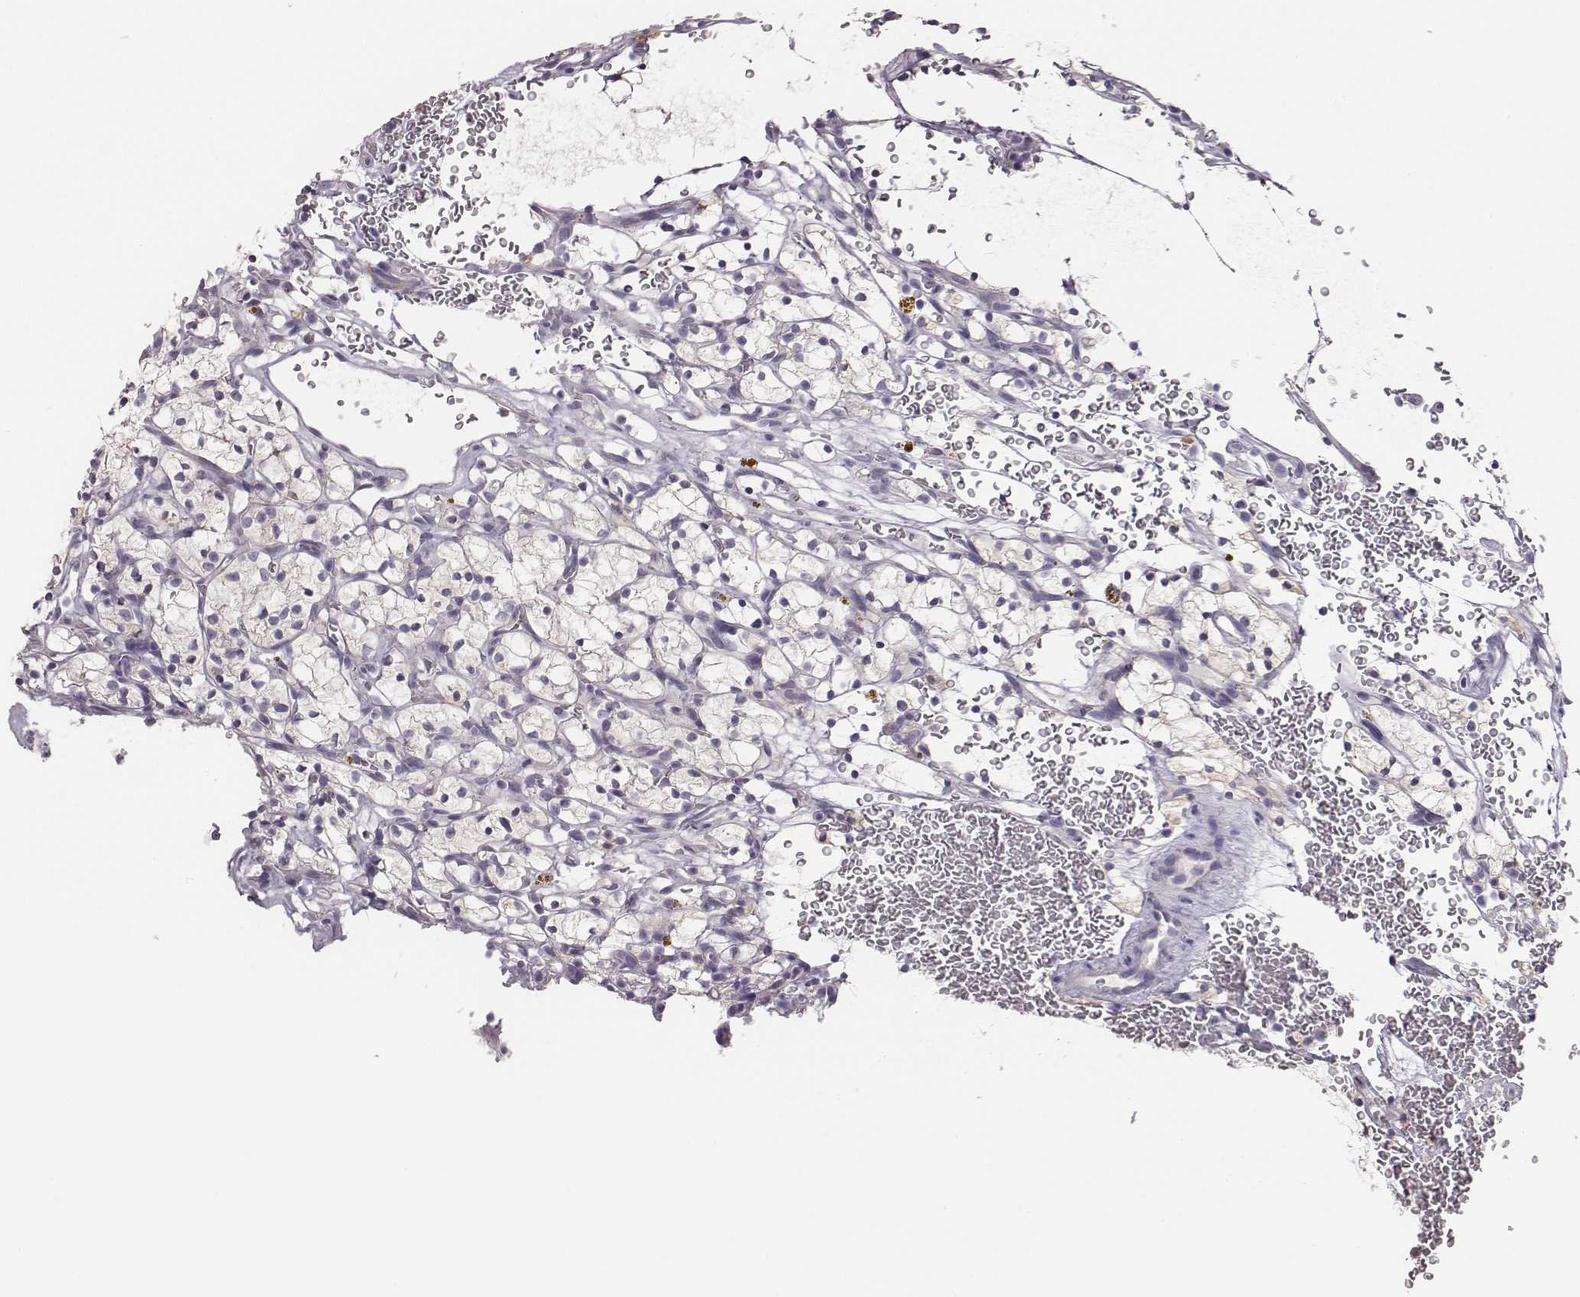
{"staining": {"intensity": "negative", "quantity": "none", "location": "none"}, "tissue": "renal cancer", "cell_type": "Tumor cells", "image_type": "cancer", "snomed": [{"axis": "morphology", "description": "Adenocarcinoma, NOS"}, {"axis": "topography", "description": "Kidney"}], "caption": "There is no significant staining in tumor cells of renal cancer.", "gene": "GUCA1A", "patient": {"sex": "female", "age": 64}}